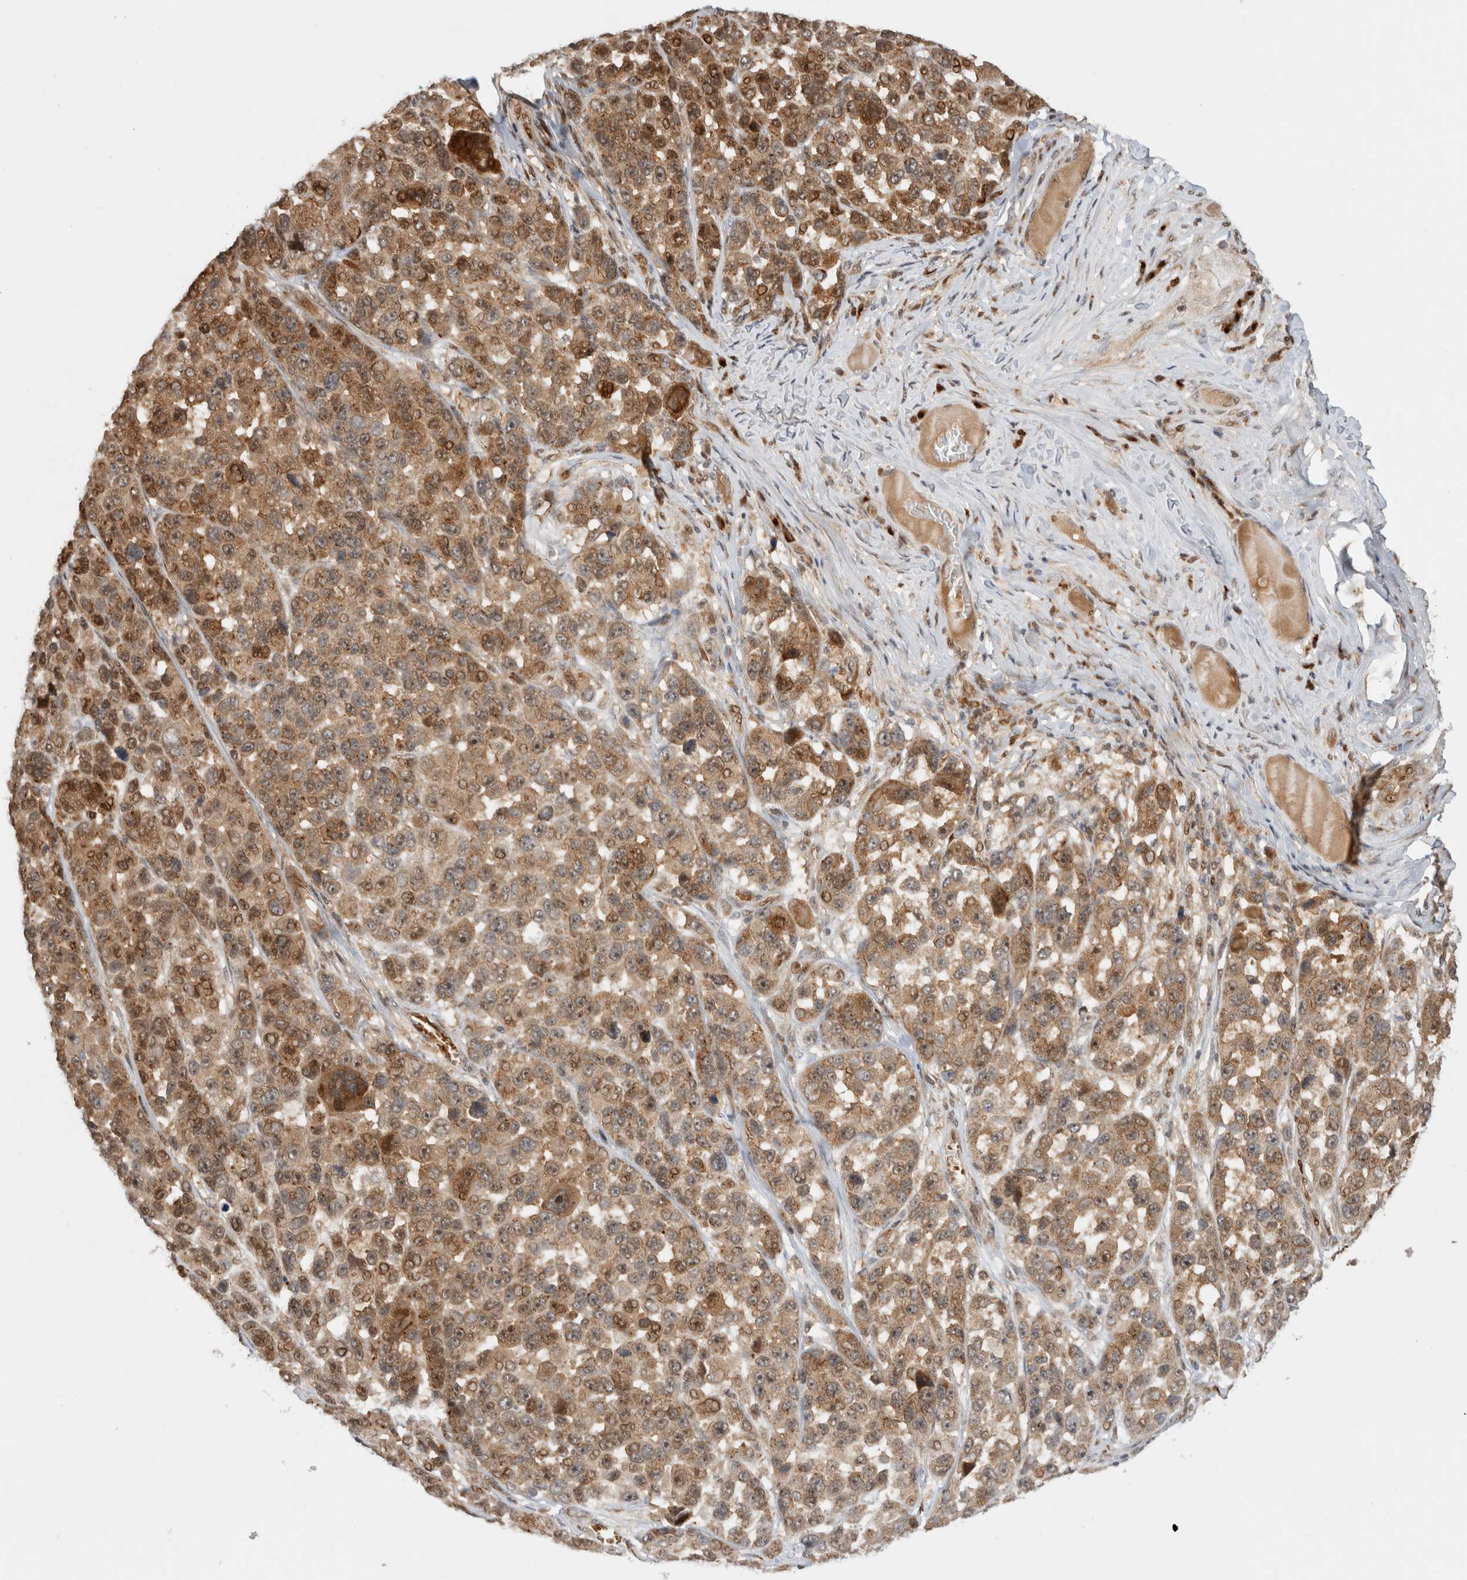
{"staining": {"intensity": "moderate", "quantity": ">75%", "location": "cytoplasmic/membranous,nuclear"}, "tissue": "melanoma", "cell_type": "Tumor cells", "image_type": "cancer", "snomed": [{"axis": "morphology", "description": "Malignant melanoma, NOS"}, {"axis": "topography", "description": "Skin"}], "caption": "An immunohistochemistry (IHC) histopathology image of tumor tissue is shown. Protein staining in brown labels moderate cytoplasmic/membranous and nuclear positivity in malignant melanoma within tumor cells.", "gene": "OTUD6B", "patient": {"sex": "male", "age": 53}}